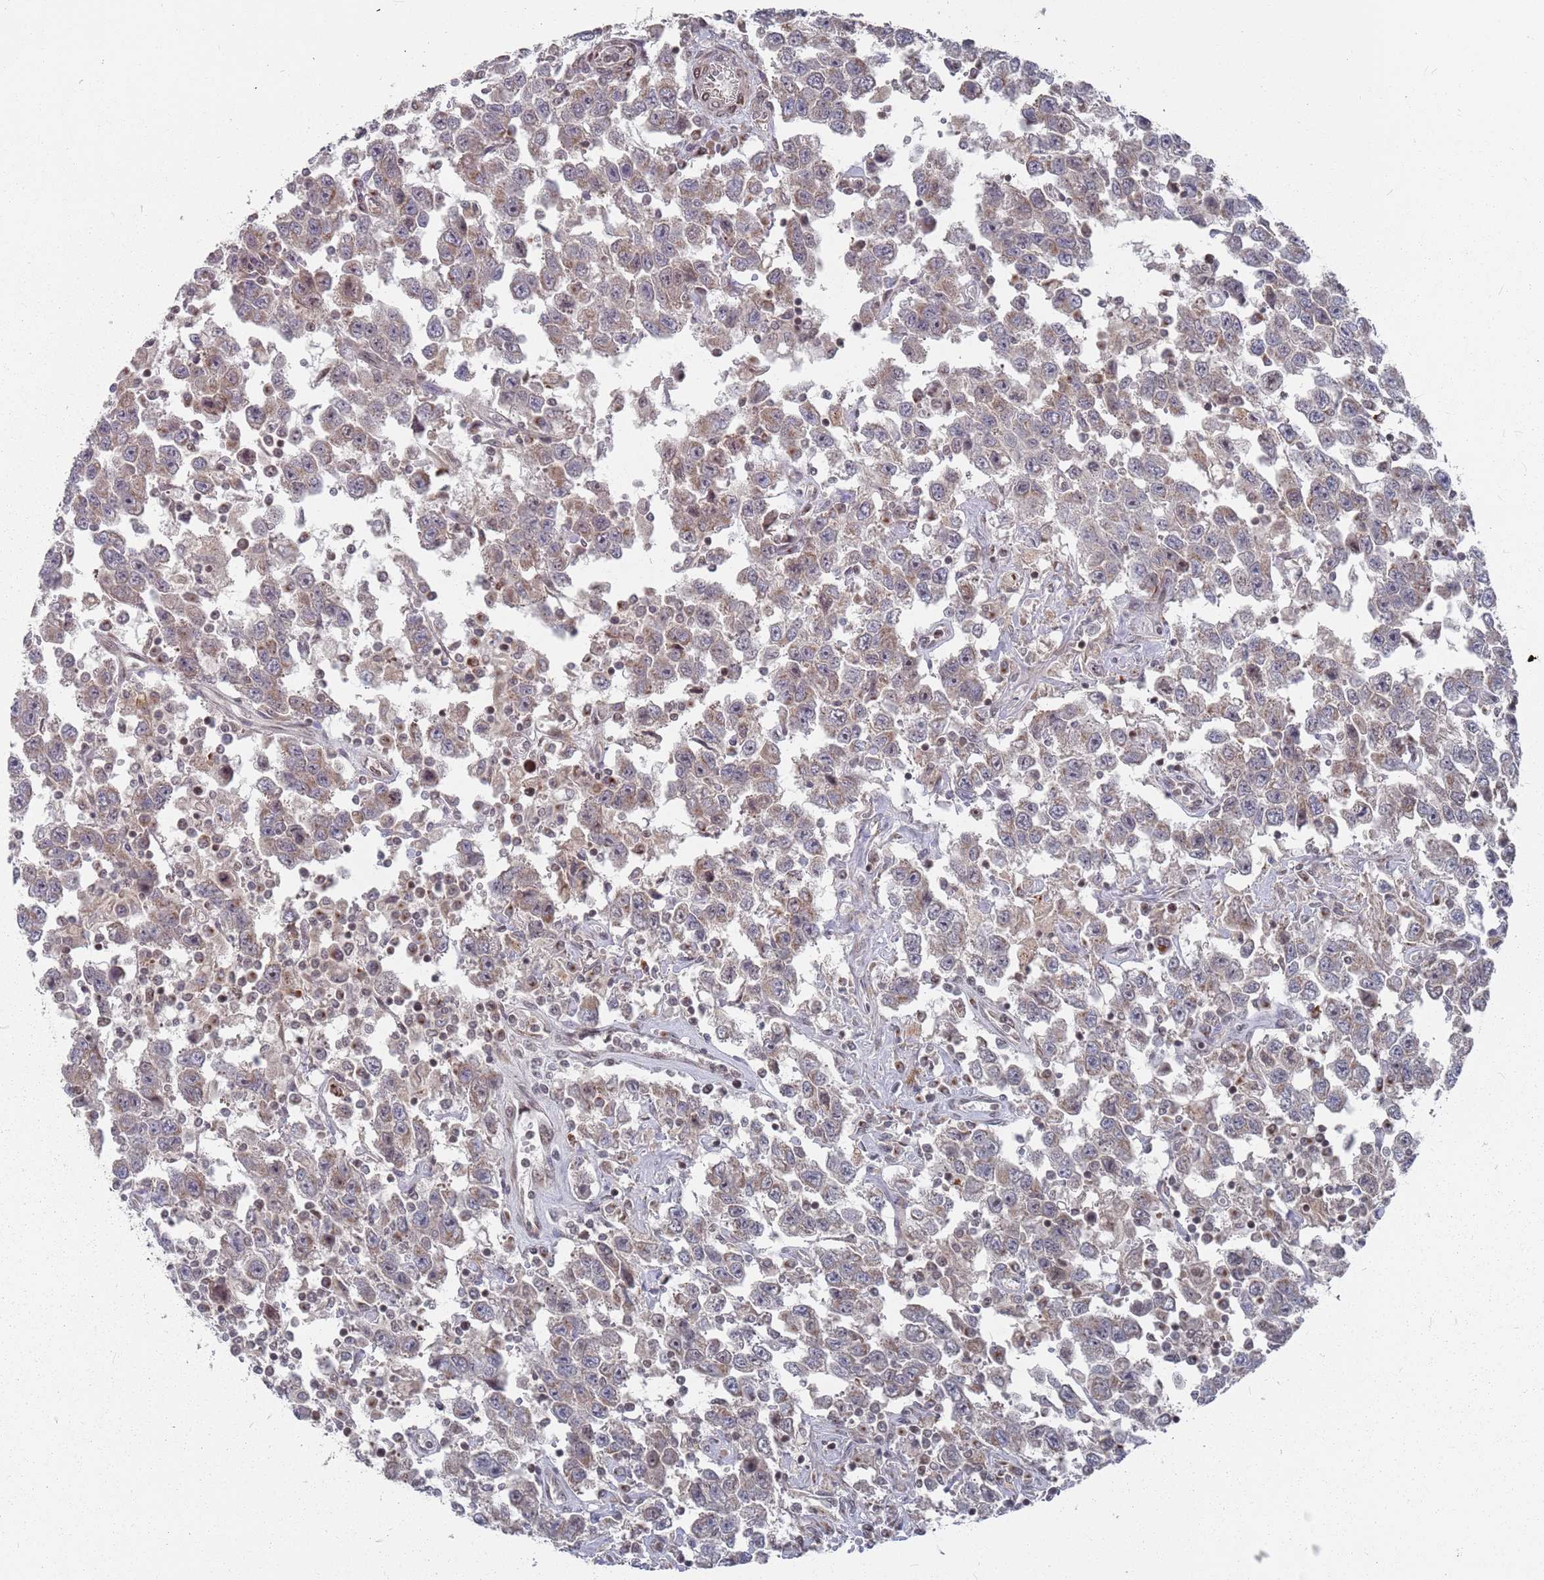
{"staining": {"intensity": "weak", "quantity": ">75%", "location": "cytoplasmic/membranous"}, "tissue": "testis cancer", "cell_type": "Tumor cells", "image_type": "cancer", "snomed": [{"axis": "morphology", "description": "Seminoma, NOS"}, {"axis": "topography", "description": "Testis"}], "caption": "The micrograph exhibits staining of testis cancer, revealing weak cytoplasmic/membranous protein staining (brown color) within tumor cells.", "gene": "FMO4", "patient": {"sex": "male", "age": 41}}